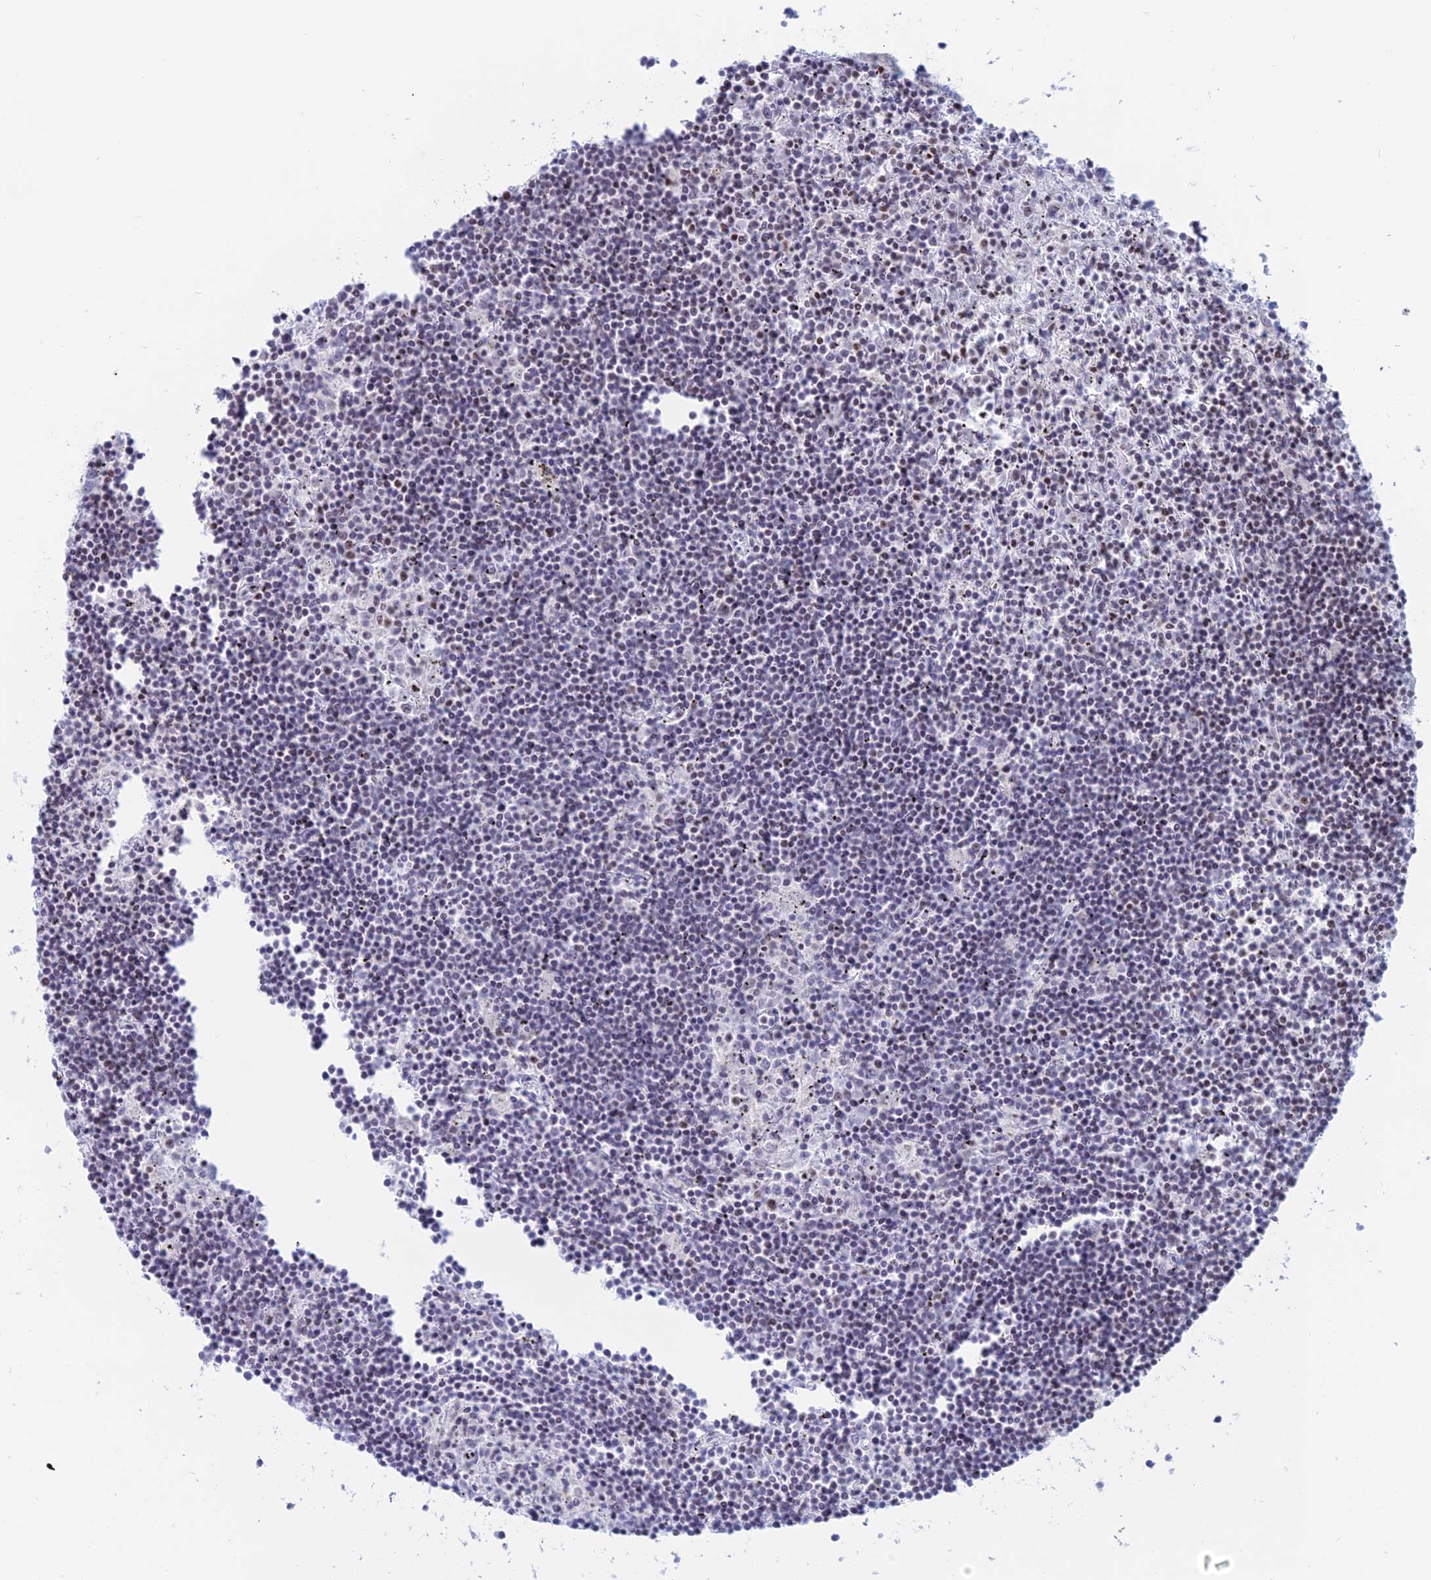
{"staining": {"intensity": "negative", "quantity": "none", "location": "none"}, "tissue": "lymphoma", "cell_type": "Tumor cells", "image_type": "cancer", "snomed": [{"axis": "morphology", "description": "Malignant lymphoma, non-Hodgkin's type, Low grade"}, {"axis": "topography", "description": "Spleen"}], "caption": "This micrograph is of low-grade malignant lymphoma, non-Hodgkin's type stained with immunohistochemistry (IHC) to label a protein in brown with the nuclei are counter-stained blue. There is no staining in tumor cells.", "gene": "CERS6", "patient": {"sex": "male", "age": 76}}